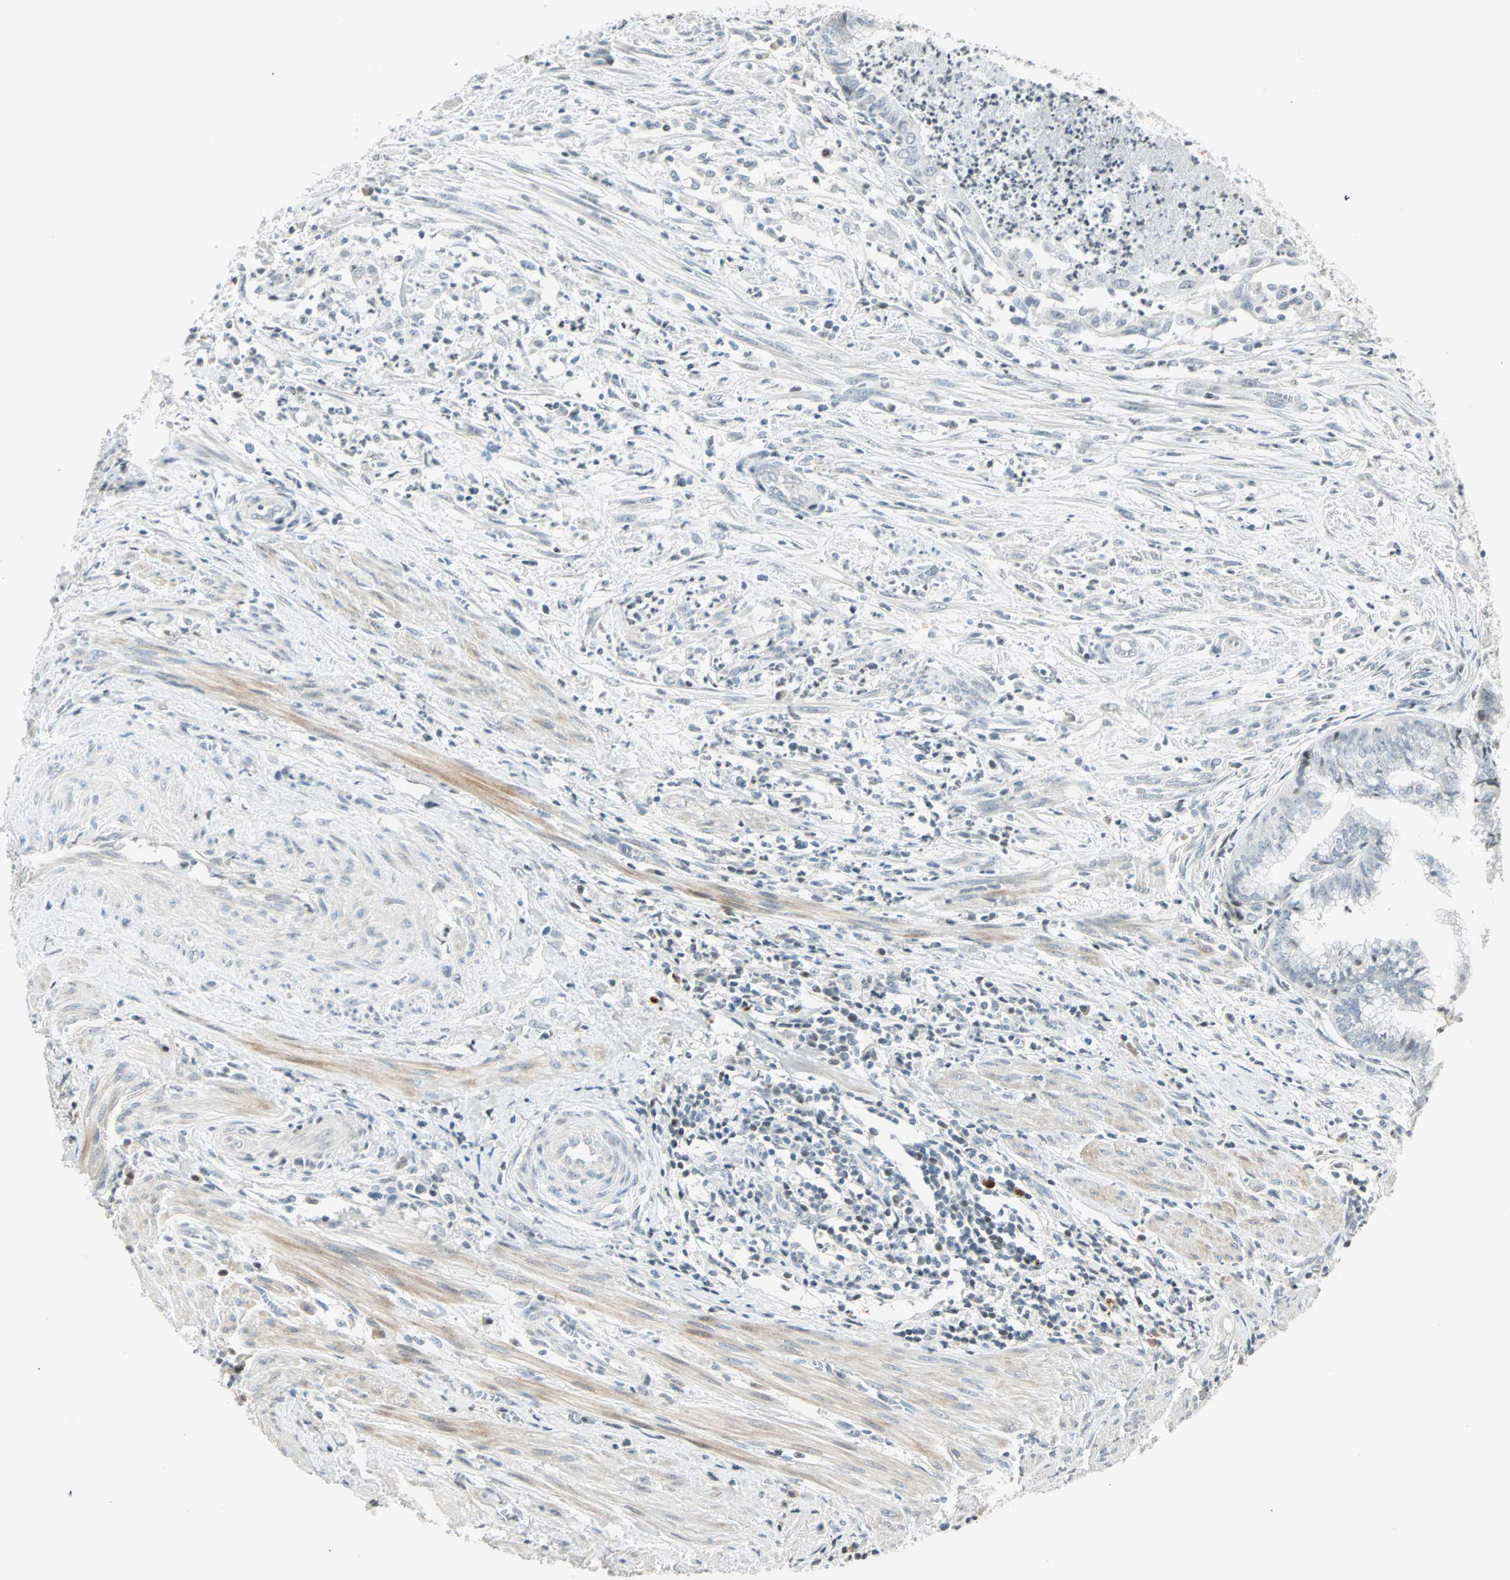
{"staining": {"intensity": "weak", "quantity": "<25%", "location": "nuclear"}, "tissue": "endometrial cancer", "cell_type": "Tumor cells", "image_type": "cancer", "snomed": [{"axis": "morphology", "description": "Necrosis, NOS"}, {"axis": "morphology", "description": "Adenocarcinoma, NOS"}, {"axis": "topography", "description": "Endometrium"}], "caption": "The histopathology image shows no significant staining in tumor cells of endometrial adenocarcinoma.", "gene": "SMAD3", "patient": {"sex": "female", "age": 79}}